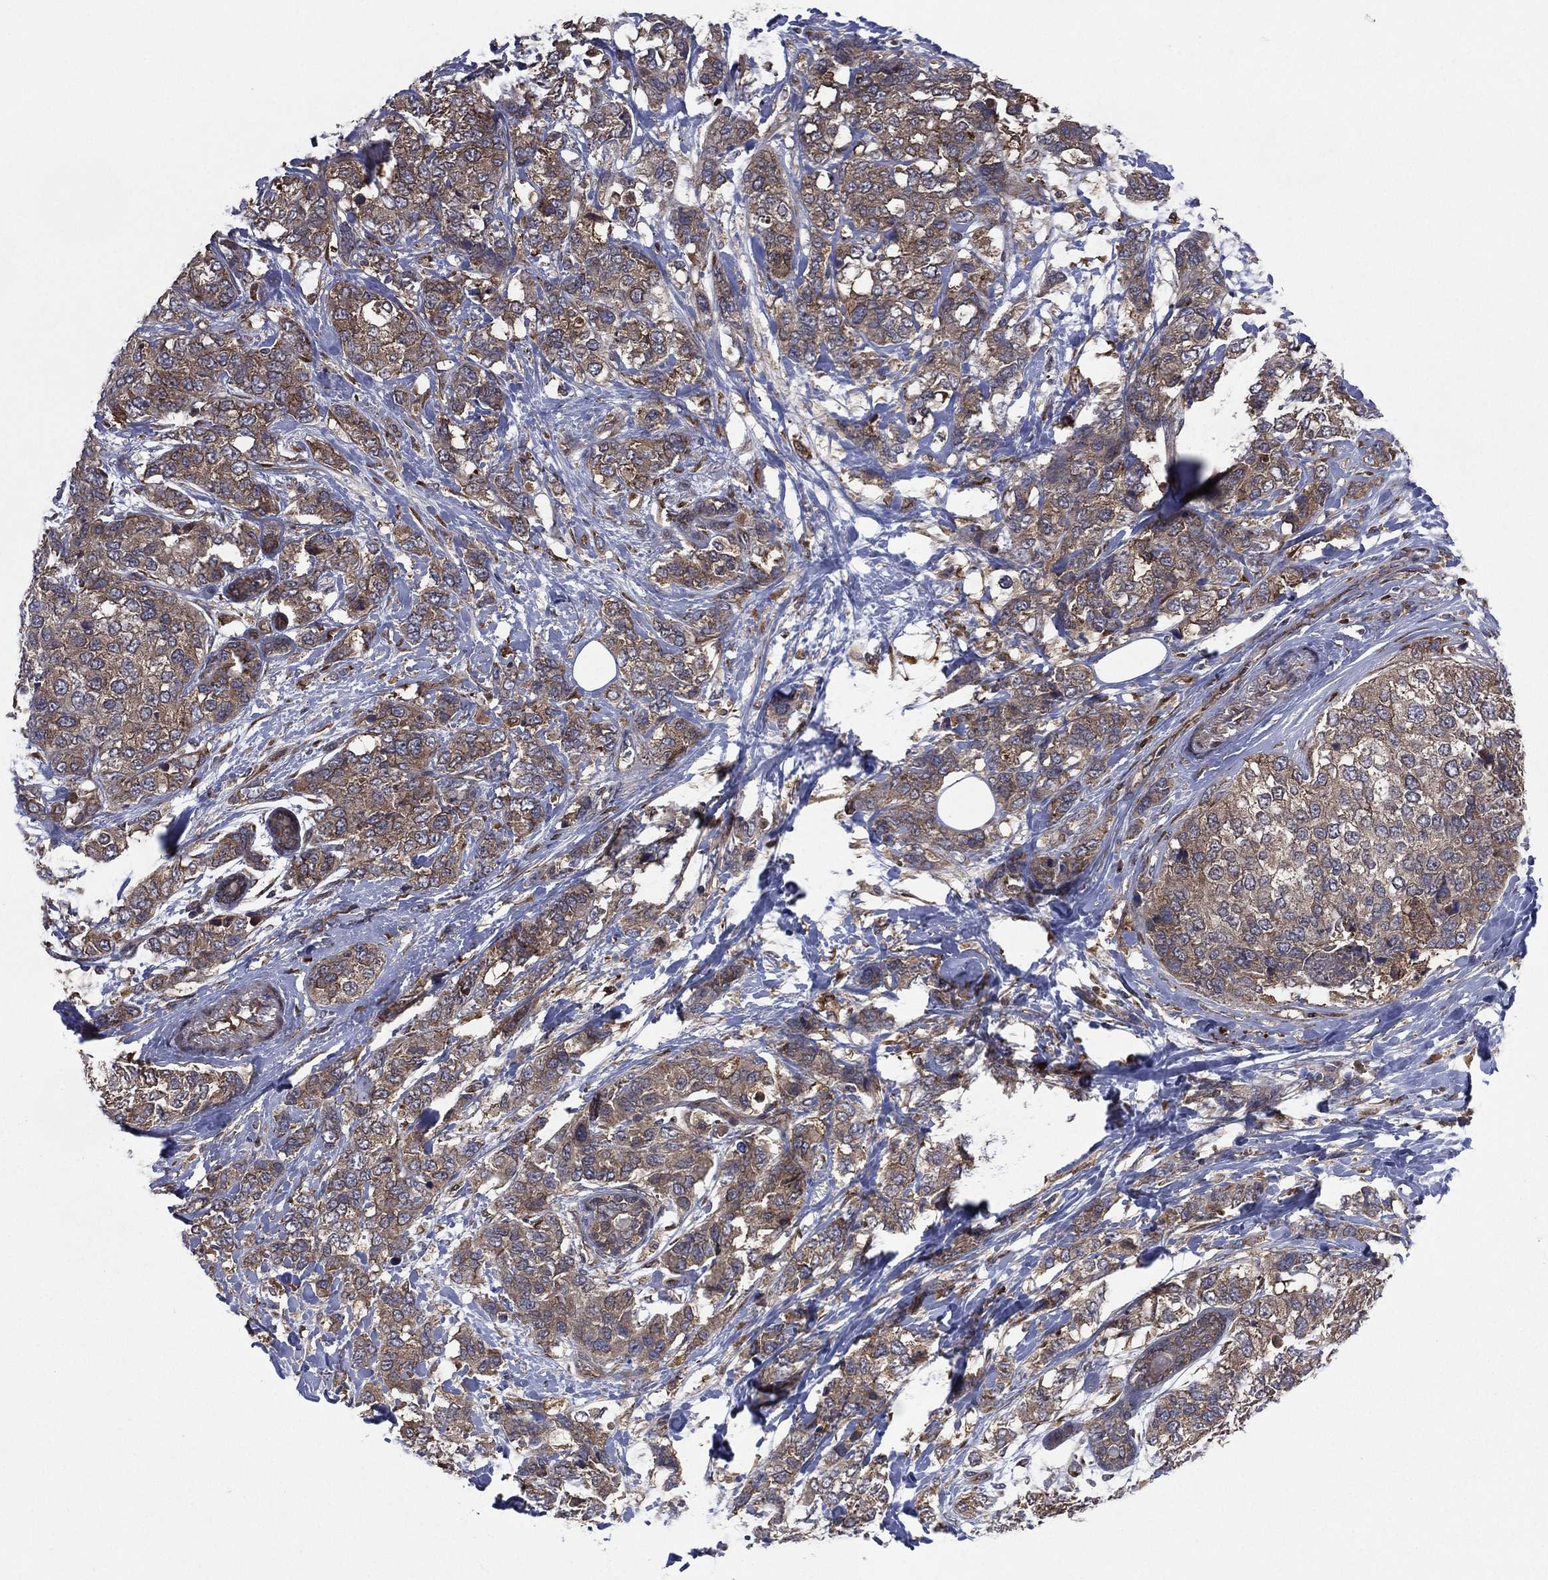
{"staining": {"intensity": "moderate", "quantity": ">75%", "location": "cytoplasmic/membranous"}, "tissue": "breast cancer", "cell_type": "Tumor cells", "image_type": "cancer", "snomed": [{"axis": "morphology", "description": "Lobular carcinoma"}, {"axis": "topography", "description": "Breast"}], "caption": "About >75% of tumor cells in human lobular carcinoma (breast) show moderate cytoplasmic/membranous protein expression as visualized by brown immunohistochemical staining.", "gene": "C2orf76", "patient": {"sex": "female", "age": 59}}